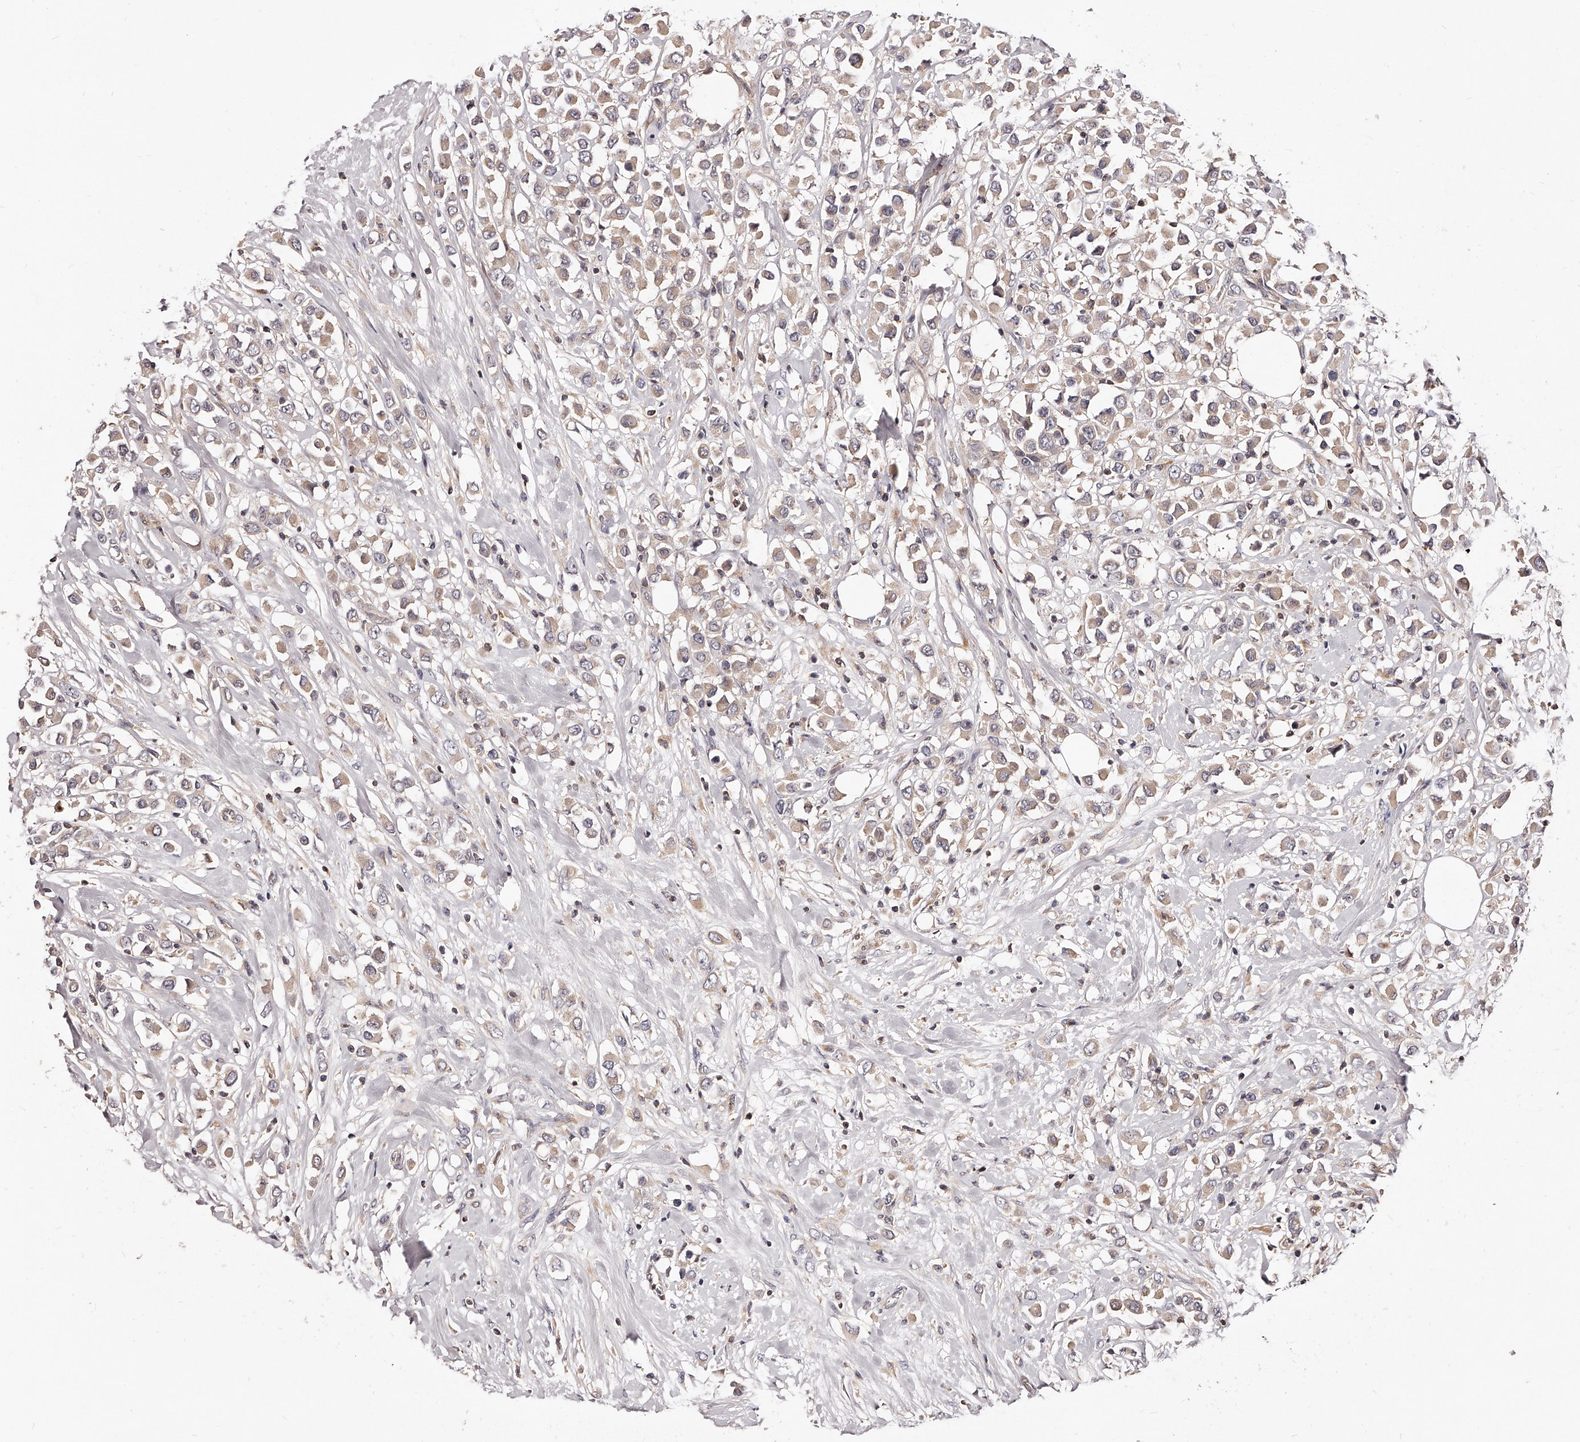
{"staining": {"intensity": "weak", "quantity": ">75%", "location": "cytoplasmic/membranous"}, "tissue": "breast cancer", "cell_type": "Tumor cells", "image_type": "cancer", "snomed": [{"axis": "morphology", "description": "Duct carcinoma"}, {"axis": "topography", "description": "Breast"}], "caption": "A low amount of weak cytoplasmic/membranous expression is seen in about >75% of tumor cells in breast cancer tissue.", "gene": "PHACTR1", "patient": {"sex": "female", "age": 61}}